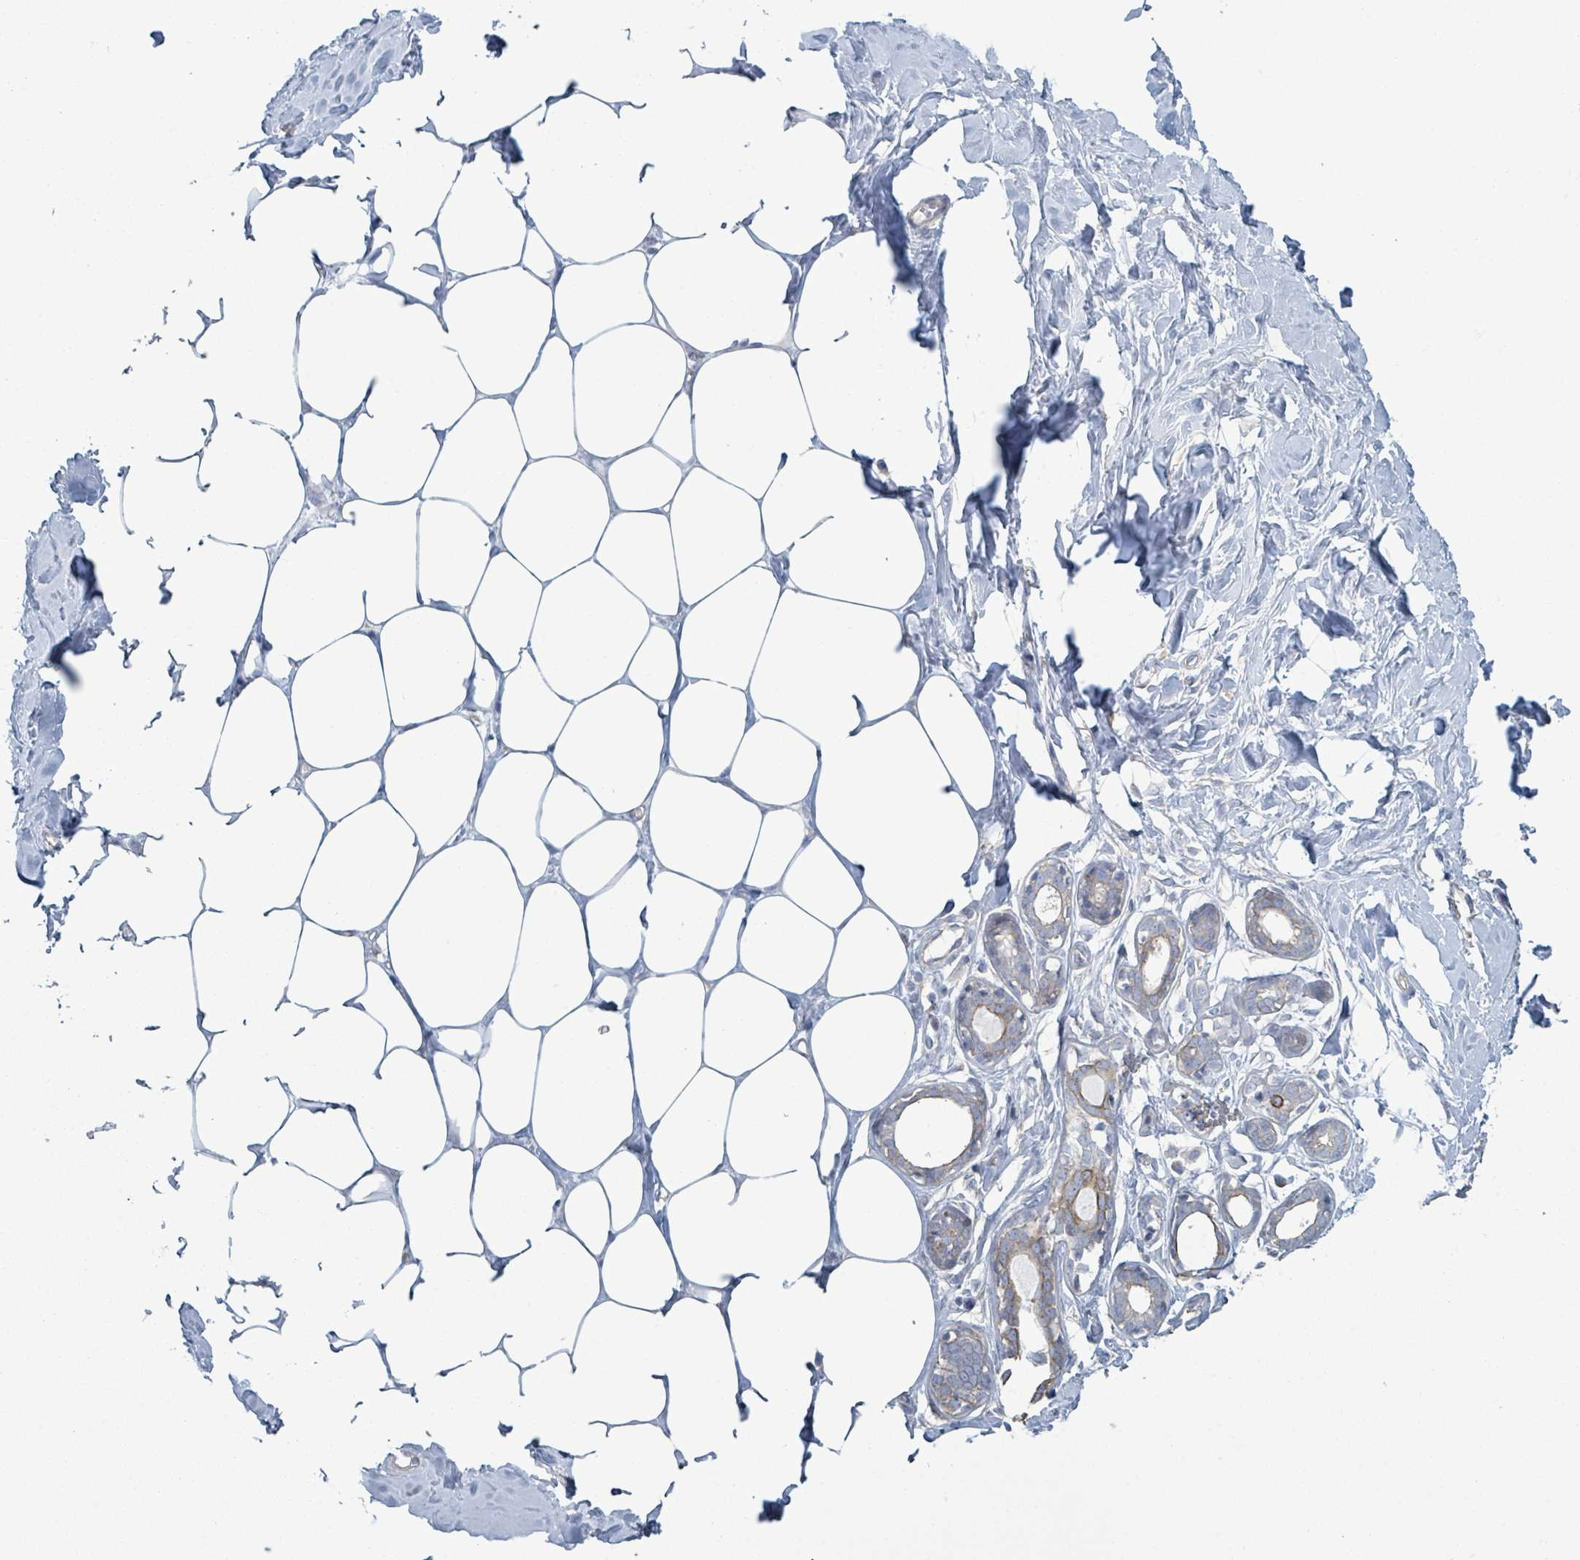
{"staining": {"intensity": "negative", "quantity": "none", "location": "none"}, "tissue": "breast", "cell_type": "Adipocytes", "image_type": "normal", "snomed": [{"axis": "morphology", "description": "Normal tissue, NOS"}, {"axis": "topography", "description": "Breast"}], "caption": "Breast stained for a protein using immunohistochemistry (IHC) demonstrates no staining adipocytes.", "gene": "COL13A1", "patient": {"sex": "female", "age": 27}}